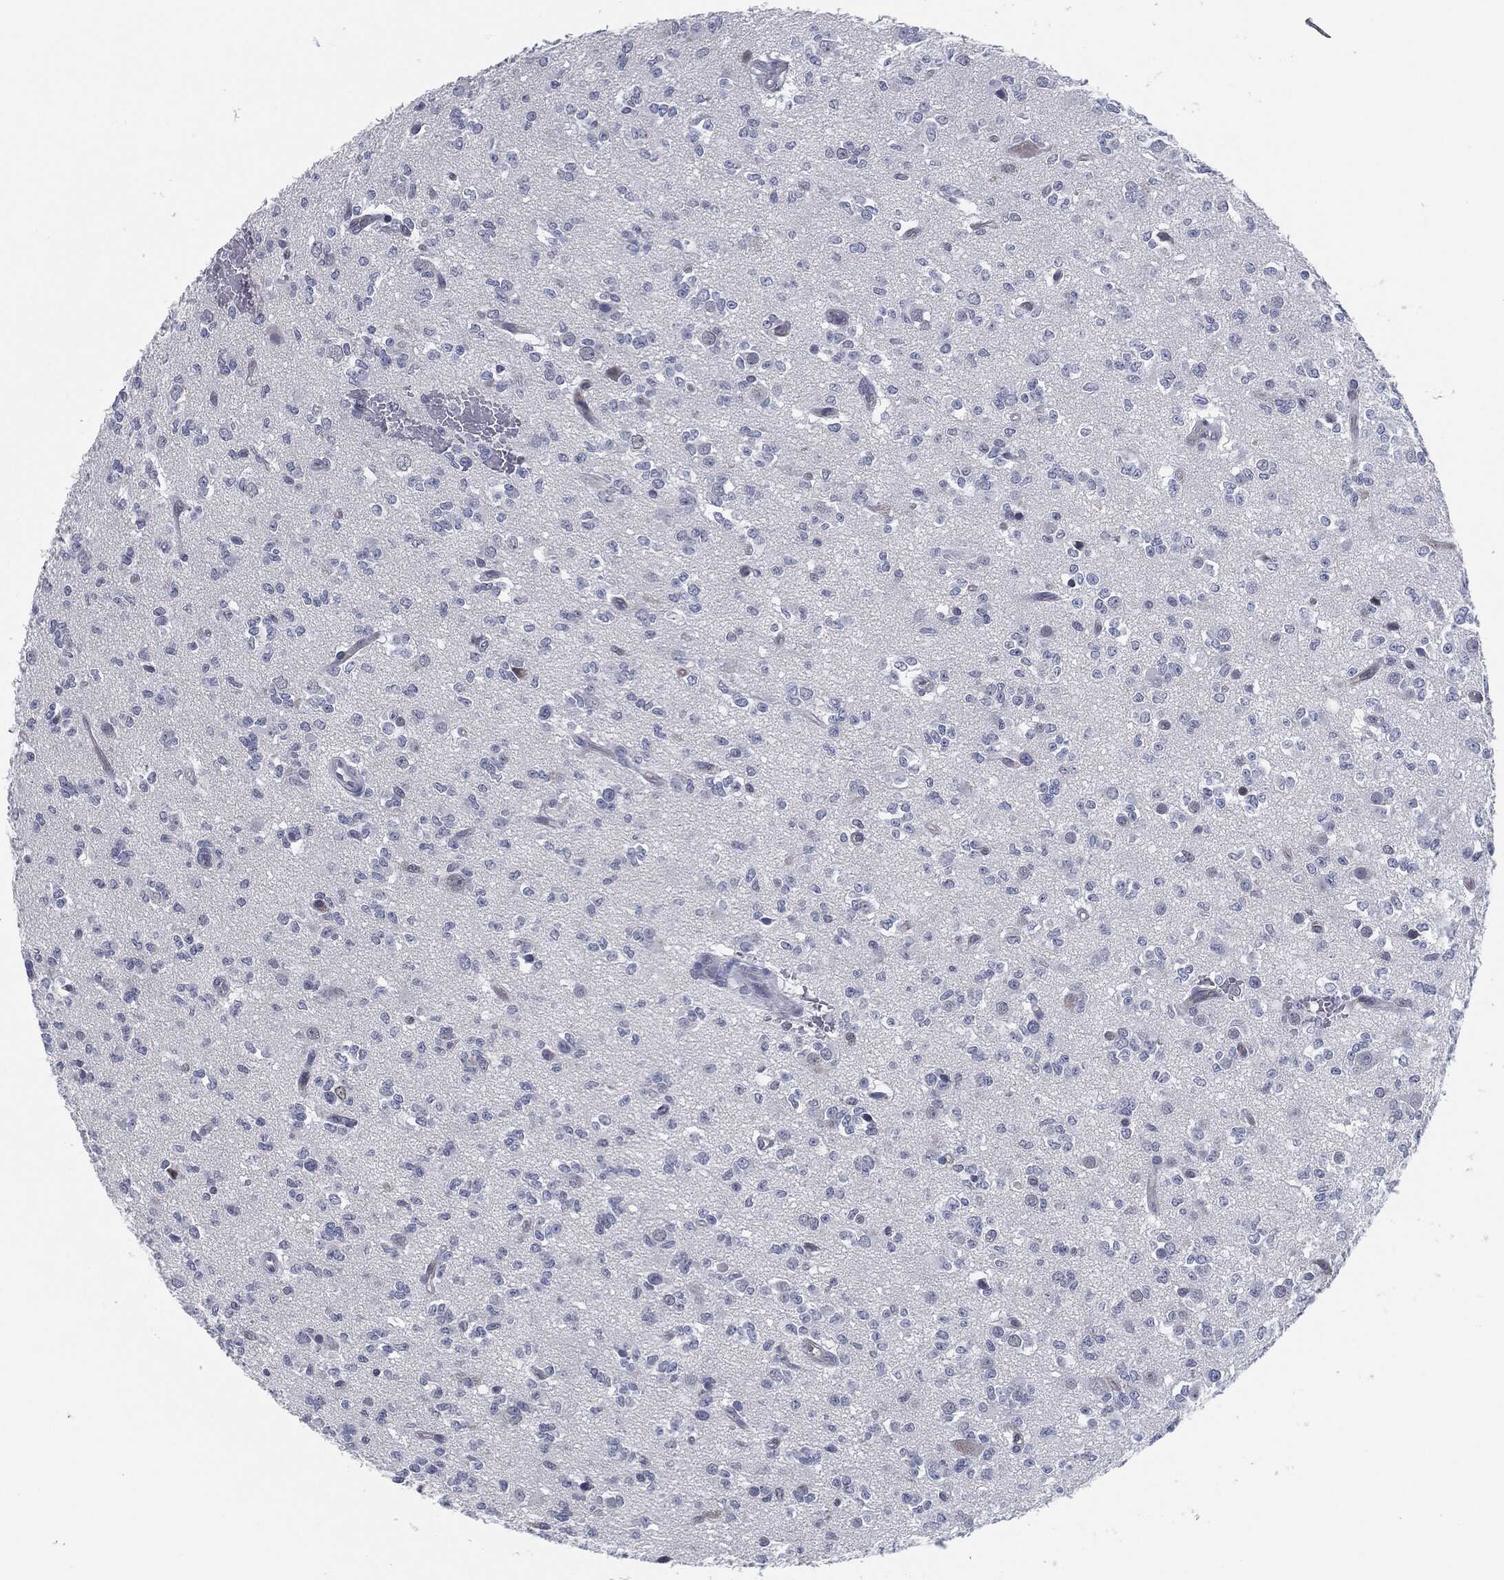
{"staining": {"intensity": "negative", "quantity": "none", "location": "none"}, "tissue": "glioma", "cell_type": "Tumor cells", "image_type": "cancer", "snomed": [{"axis": "morphology", "description": "Glioma, malignant, Low grade"}, {"axis": "topography", "description": "Brain"}], "caption": "Glioma stained for a protein using immunohistochemistry (IHC) displays no staining tumor cells.", "gene": "PROM1", "patient": {"sex": "female", "age": 45}}